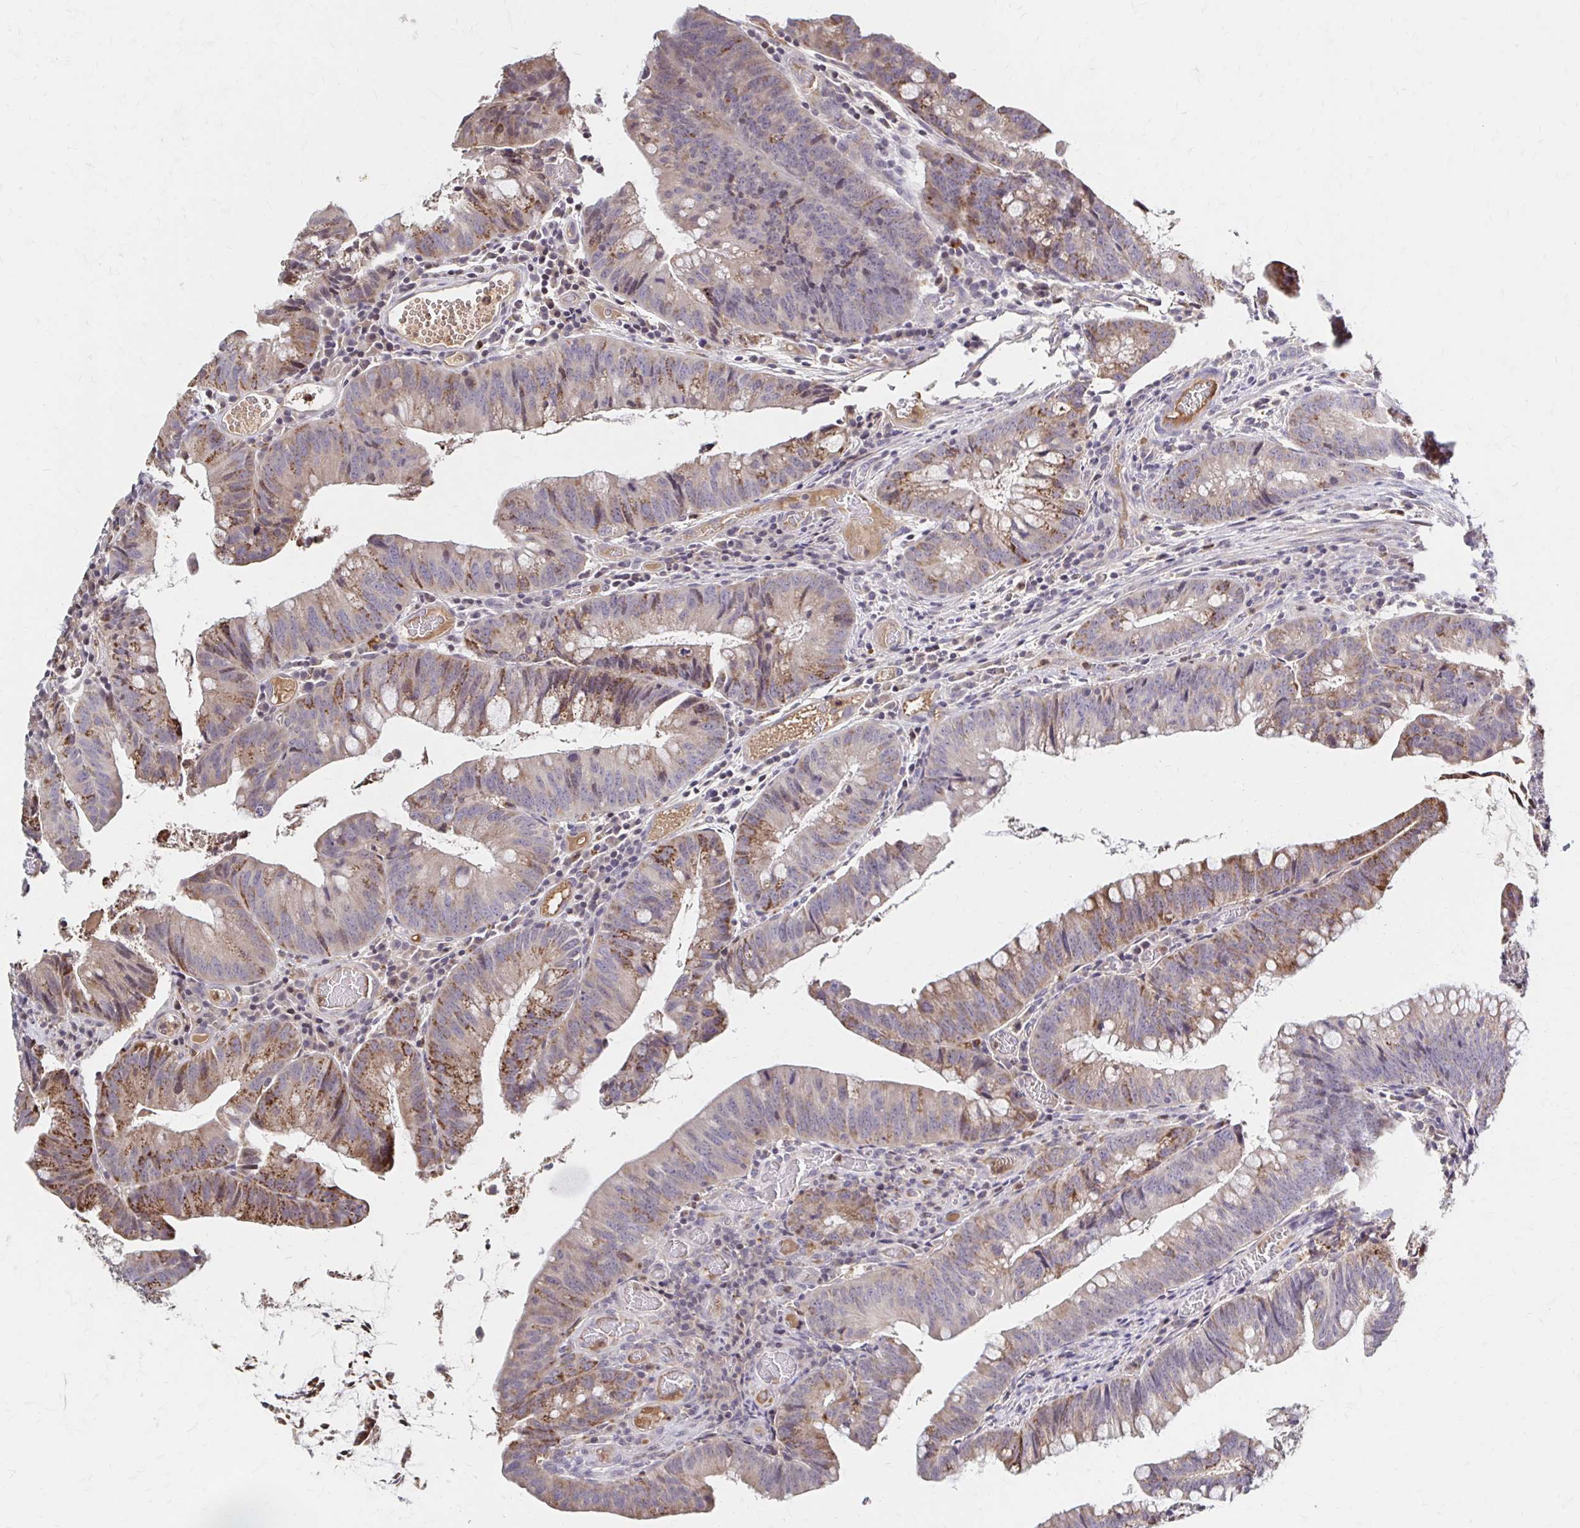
{"staining": {"intensity": "moderate", "quantity": "25%-75%", "location": "cytoplasmic/membranous"}, "tissue": "colorectal cancer", "cell_type": "Tumor cells", "image_type": "cancer", "snomed": [{"axis": "morphology", "description": "Adenocarcinoma, NOS"}, {"axis": "topography", "description": "Colon"}], "caption": "A histopathology image of human adenocarcinoma (colorectal) stained for a protein shows moderate cytoplasmic/membranous brown staining in tumor cells.", "gene": "HMGCS2", "patient": {"sex": "male", "age": 62}}